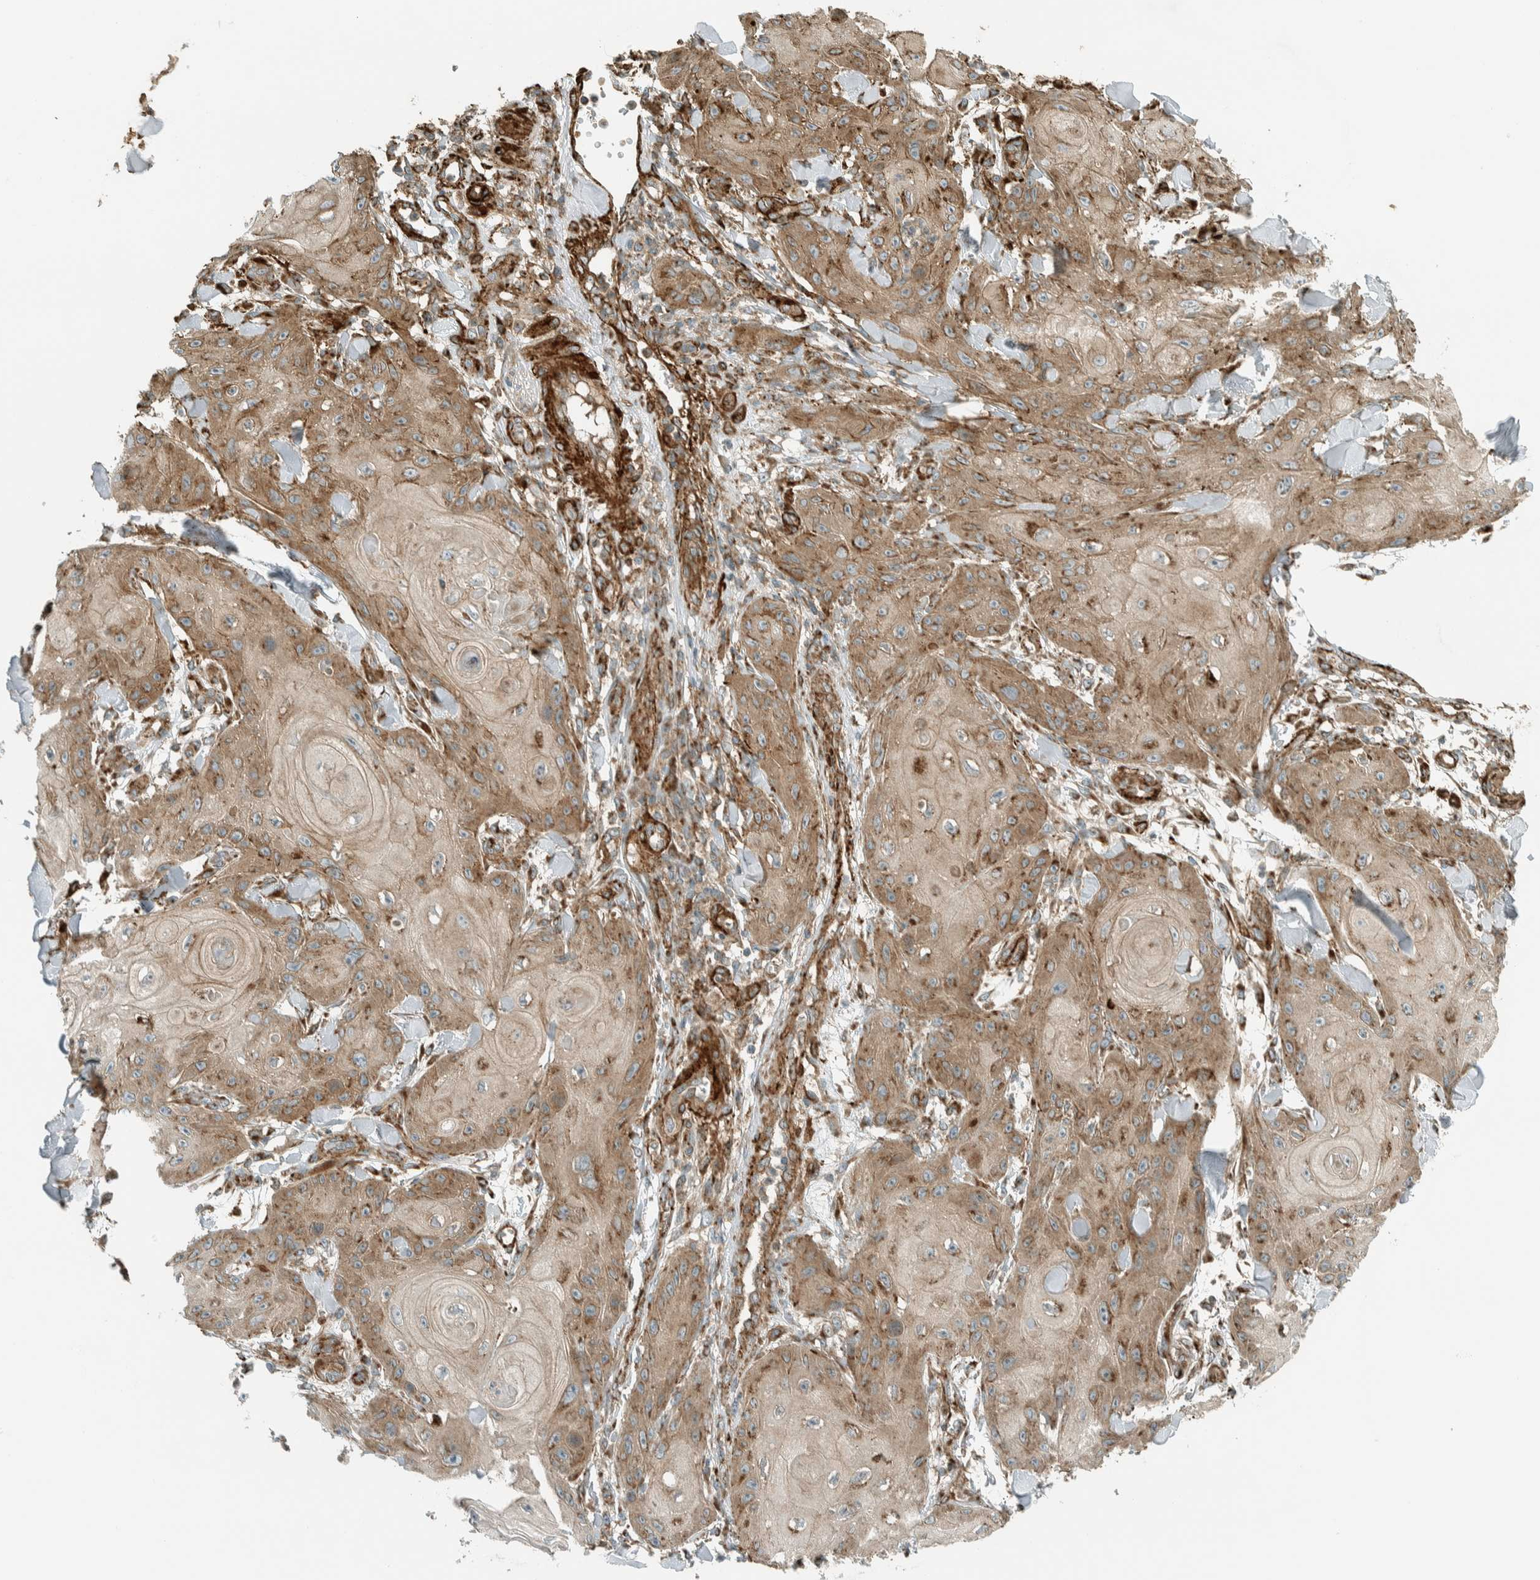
{"staining": {"intensity": "moderate", "quantity": ">75%", "location": "cytoplasmic/membranous"}, "tissue": "skin cancer", "cell_type": "Tumor cells", "image_type": "cancer", "snomed": [{"axis": "morphology", "description": "Squamous cell carcinoma, NOS"}, {"axis": "topography", "description": "Skin"}], "caption": "Tumor cells reveal moderate cytoplasmic/membranous staining in approximately >75% of cells in squamous cell carcinoma (skin). (DAB (3,3'-diaminobenzidine) IHC, brown staining for protein, blue staining for nuclei).", "gene": "EXOC7", "patient": {"sex": "male", "age": 74}}